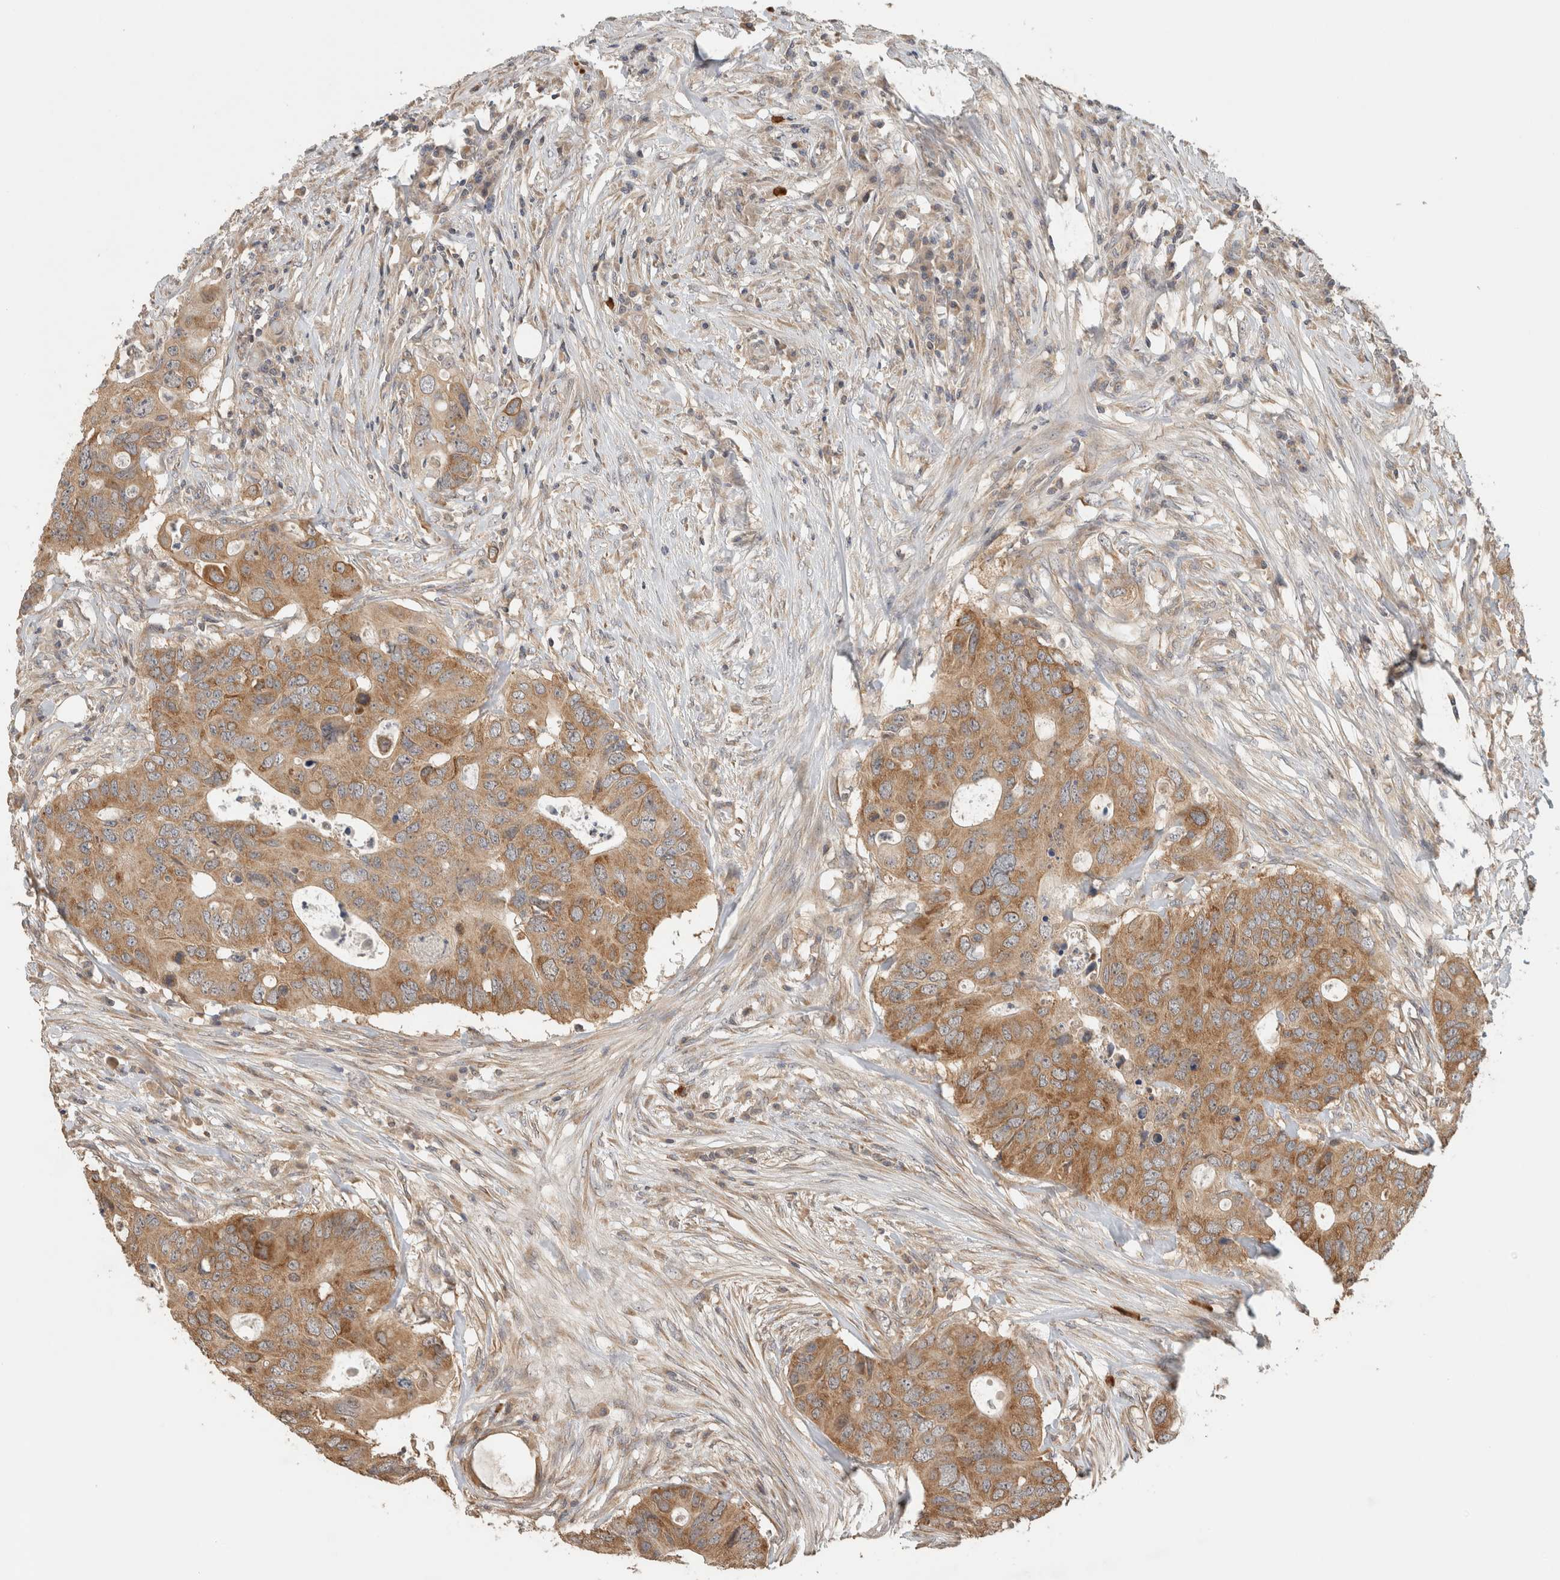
{"staining": {"intensity": "moderate", "quantity": ">75%", "location": "cytoplasmic/membranous"}, "tissue": "colorectal cancer", "cell_type": "Tumor cells", "image_type": "cancer", "snomed": [{"axis": "morphology", "description": "Adenocarcinoma, NOS"}, {"axis": "topography", "description": "Colon"}], "caption": "A brown stain shows moderate cytoplasmic/membranous expression of a protein in colorectal adenocarcinoma tumor cells.", "gene": "PUM1", "patient": {"sex": "male", "age": 71}}